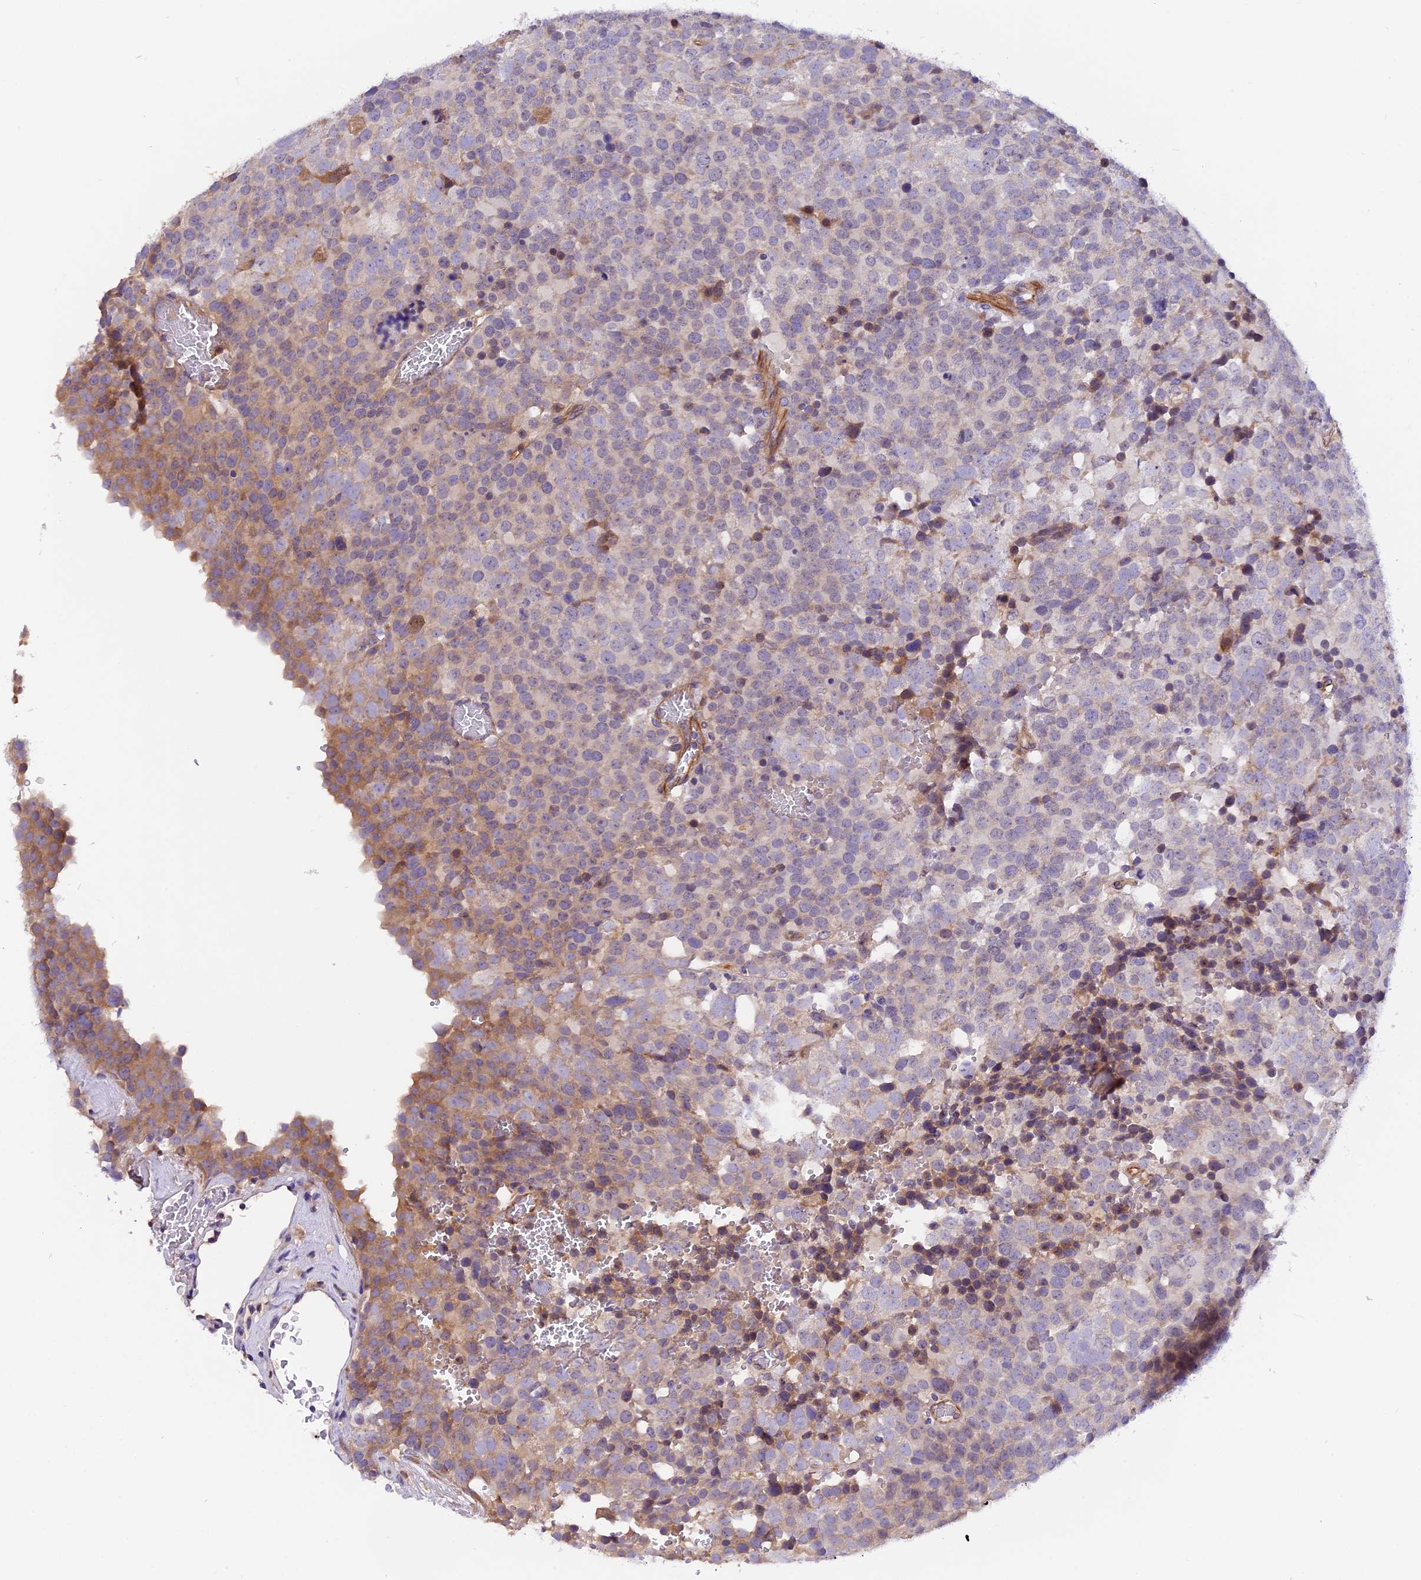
{"staining": {"intensity": "weak", "quantity": "25%-75%", "location": "cytoplasmic/membranous"}, "tissue": "testis cancer", "cell_type": "Tumor cells", "image_type": "cancer", "snomed": [{"axis": "morphology", "description": "Seminoma, NOS"}, {"axis": "topography", "description": "Testis"}], "caption": "IHC photomicrograph of seminoma (testis) stained for a protein (brown), which displays low levels of weak cytoplasmic/membranous positivity in approximately 25%-75% of tumor cells.", "gene": "CCDC32", "patient": {"sex": "male", "age": 71}}